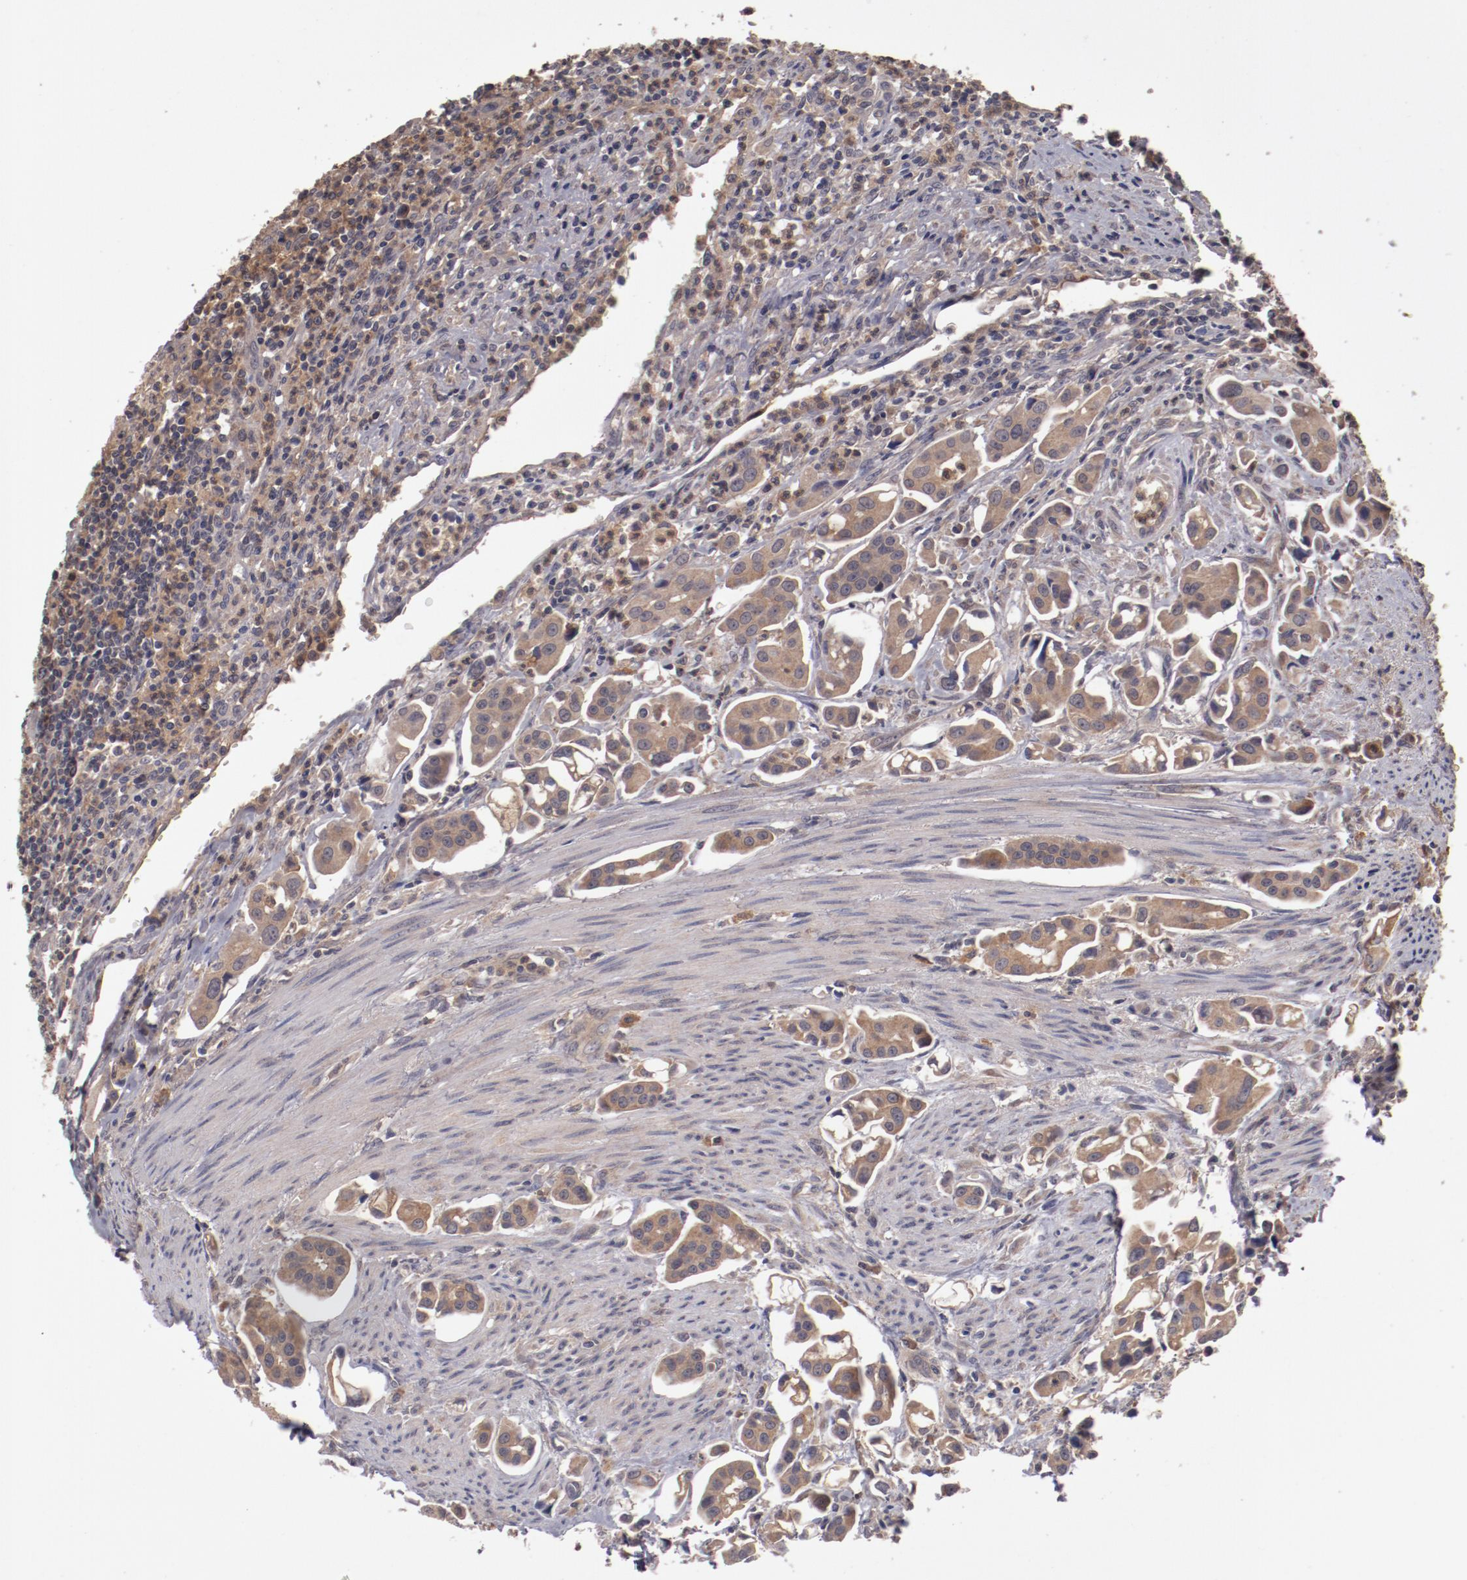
{"staining": {"intensity": "moderate", "quantity": ">75%", "location": "cytoplasmic/membranous"}, "tissue": "urothelial cancer", "cell_type": "Tumor cells", "image_type": "cancer", "snomed": [{"axis": "morphology", "description": "Urothelial carcinoma, High grade"}, {"axis": "topography", "description": "Urinary bladder"}], "caption": "Brown immunohistochemical staining in human urothelial cancer shows moderate cytoplasmic/membranous staining in approximately >75% of tumor cells.", "gene": "CP", "patient": {"sex": "male", "age": 66}}